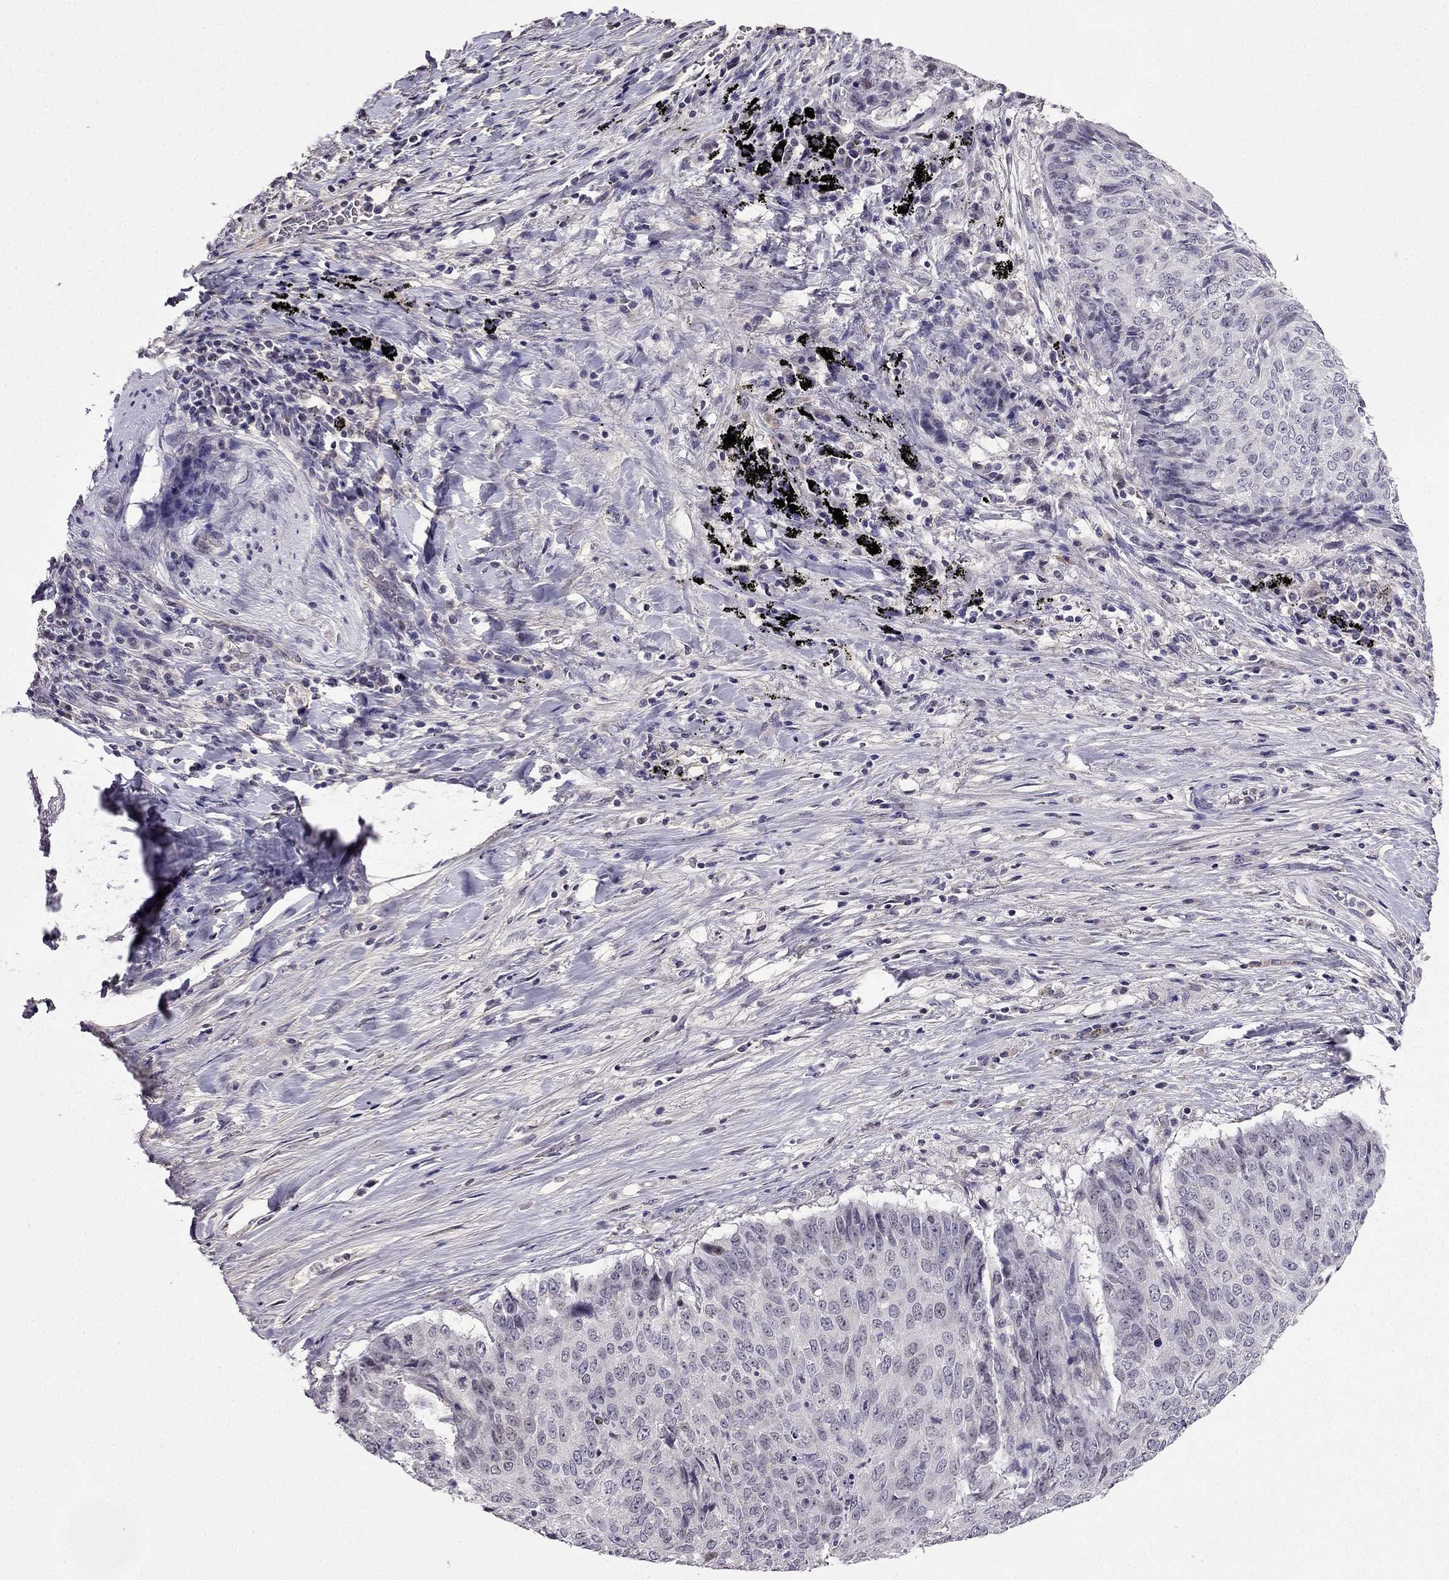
{"staining": {"intensity": "negative", "quantity": "none", "location": "none"}, "tissue": "lung cancer", "cell_type": "Tumor cells", "image_type": "cancer", "snomed": [{"axis": "morphology", "description": "Normal tissue, NOS"}, {"axis": "morphology", "description": "Squamous cell carcinoma, NOS"}, {"axis": "topography", "description": "Bronchus"}, {"axis": "topography", "description": "Lung"}], "caption": "Squamous cell carcinoma (lung) was stained to show a protein in brown. There is no significant expression in tumor cells. (DAB (3,3'-diaminobenzidine) IHC visualized using brightfield microscopy, high magnification).", "gene": "SLC6A2", "patient": {"sex": "male", "age": 64}}